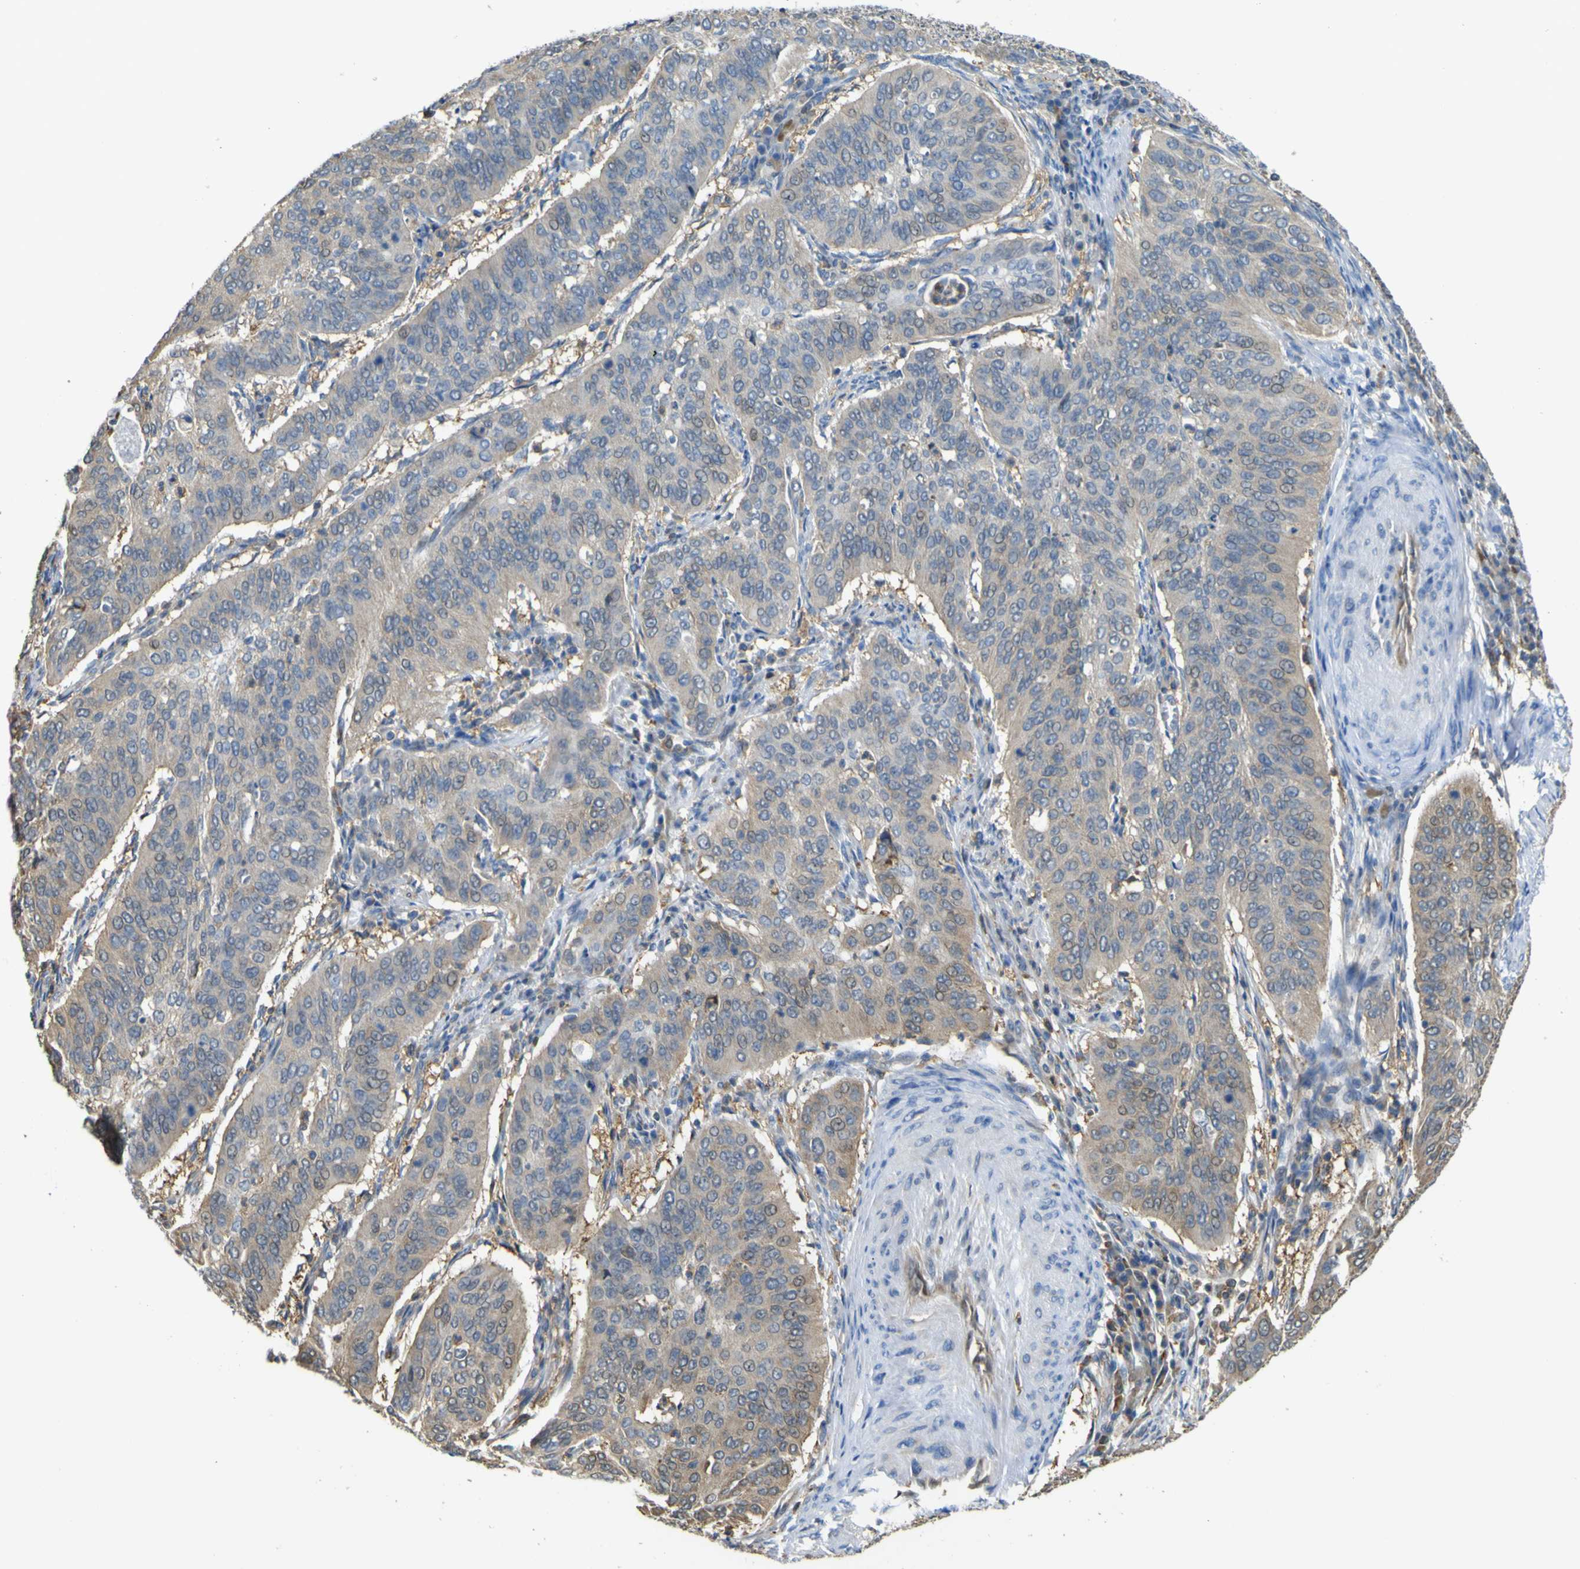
{"staining": {"intensity": "moderate", "quantity": ">75%", "location": "cytoplasmic/membranous"}, "tissue": "cervical cancer", "cell_type": "Tumor cells", "image_type": "cancer", "snomed": [{"axis": "morphology", "description": "Normal tissue, NOS"}, {"axis": "morphology", "description": "Squamous cell carcinoma, NOS"}, {"axis": "topography", "description": "Cervix"}], "caption": "A photomicrograph showing moderate cytoplasmic/membranous staining in about >75% of tumor cells in squamous cell carcinoma (cervical), as visualized by brown immunohistochemical staining.", "gene": "ABHD3", "patient": {"sex": "female", "age": 39}}